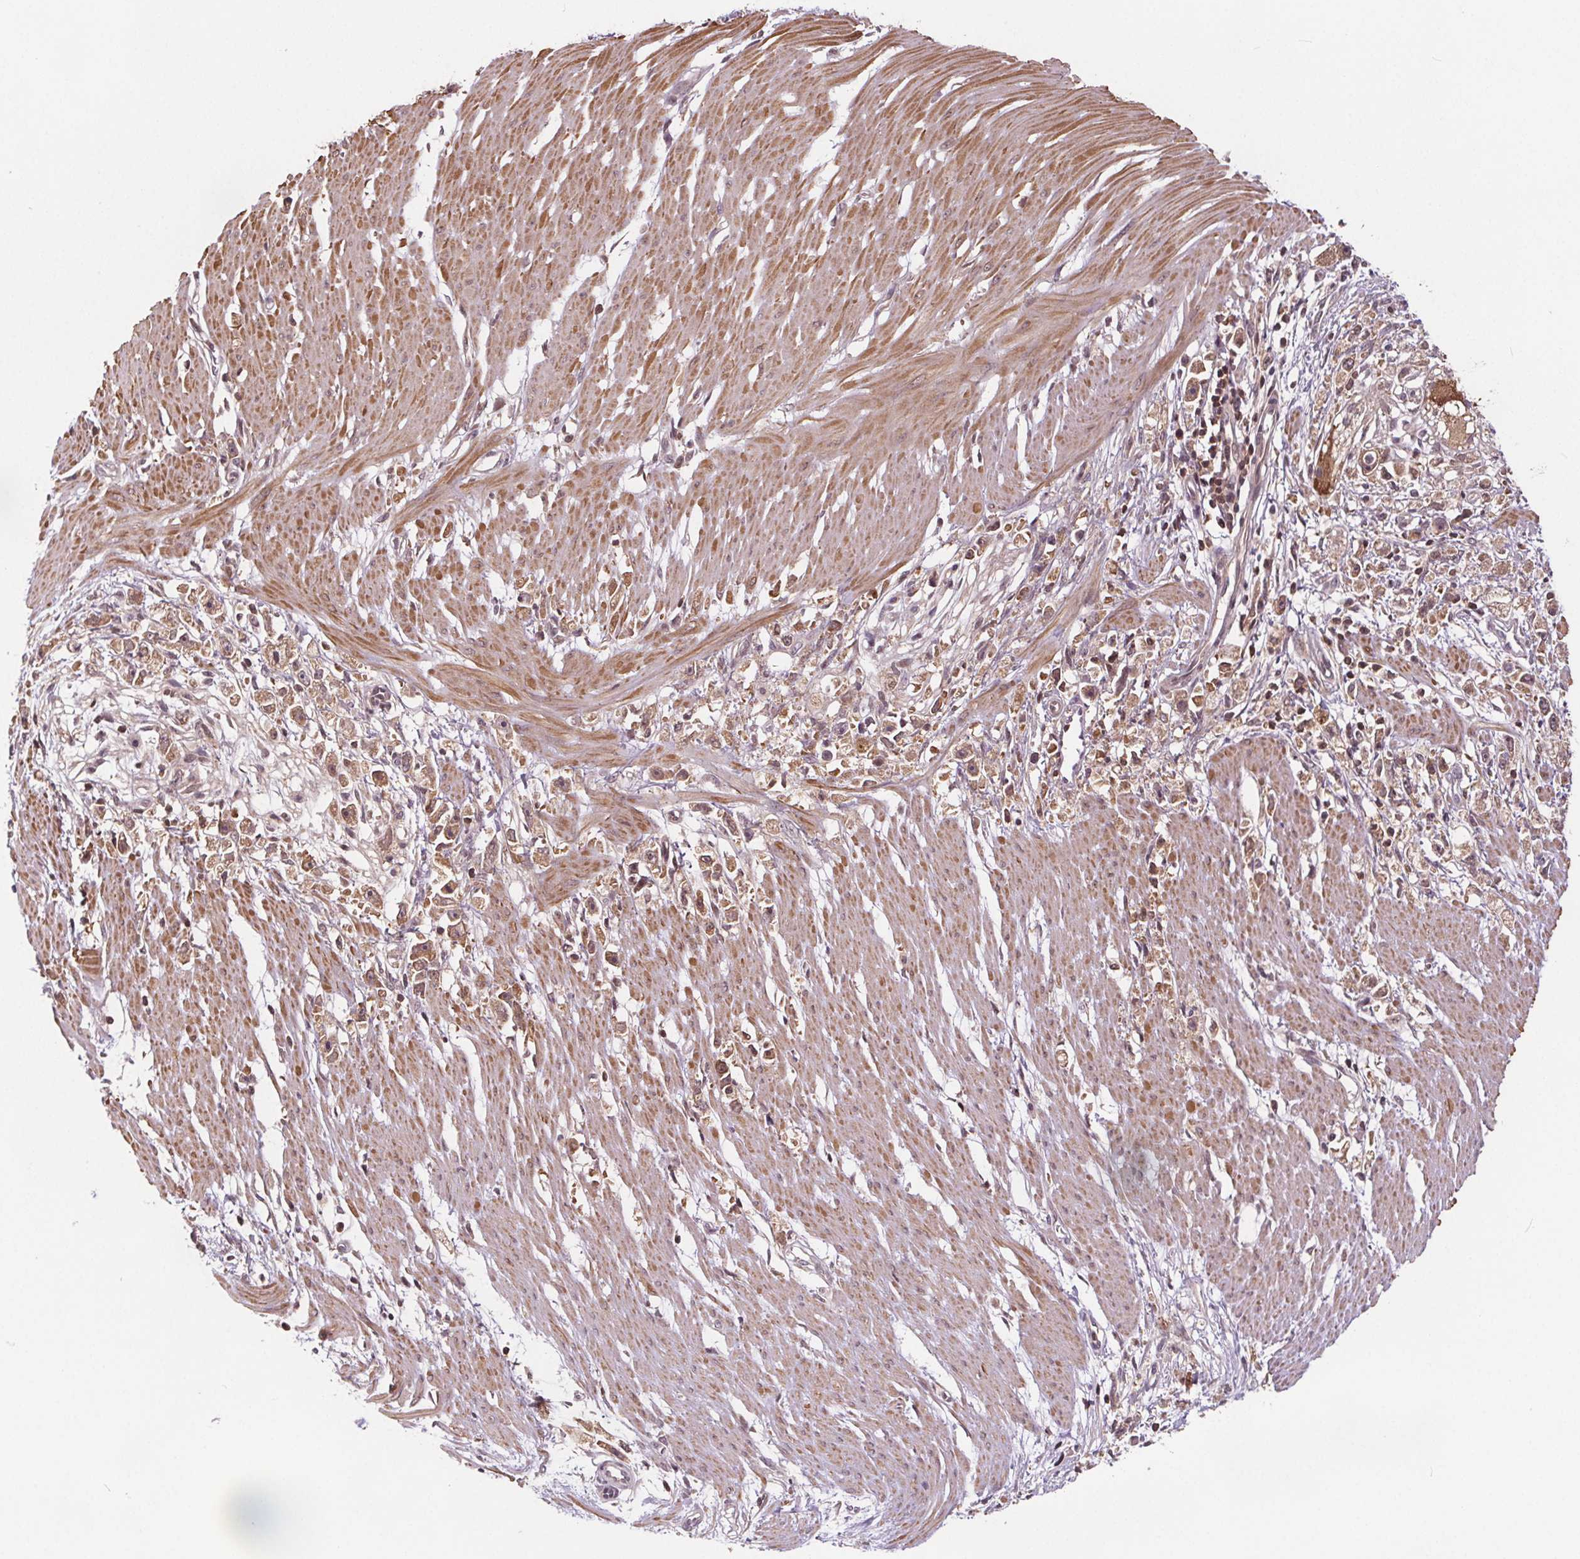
{"staining": {"intensity": "moderate", "quantity": ">75%", "location": "cytoplasmic/membranous,nuclear"}, "tissue": "stomach cancer", "cell_type": "Tumor cells", "image_type": "cancer", "snomed": [{"axis": "morphology", "description": "Adenocarcinoma, NOS"}, {"axis": "topography", "description": "Stomach"}], "caption": "The micrograph reveals immunohistochemical staining of stomach adenocarcinoma. There is moderate cytoplasmic/membranous and nuclear staining is identified in approximately >75% of tumor cells.", "gene": "HIF1AN", "patient": {"sex": "female", "age": 59}}